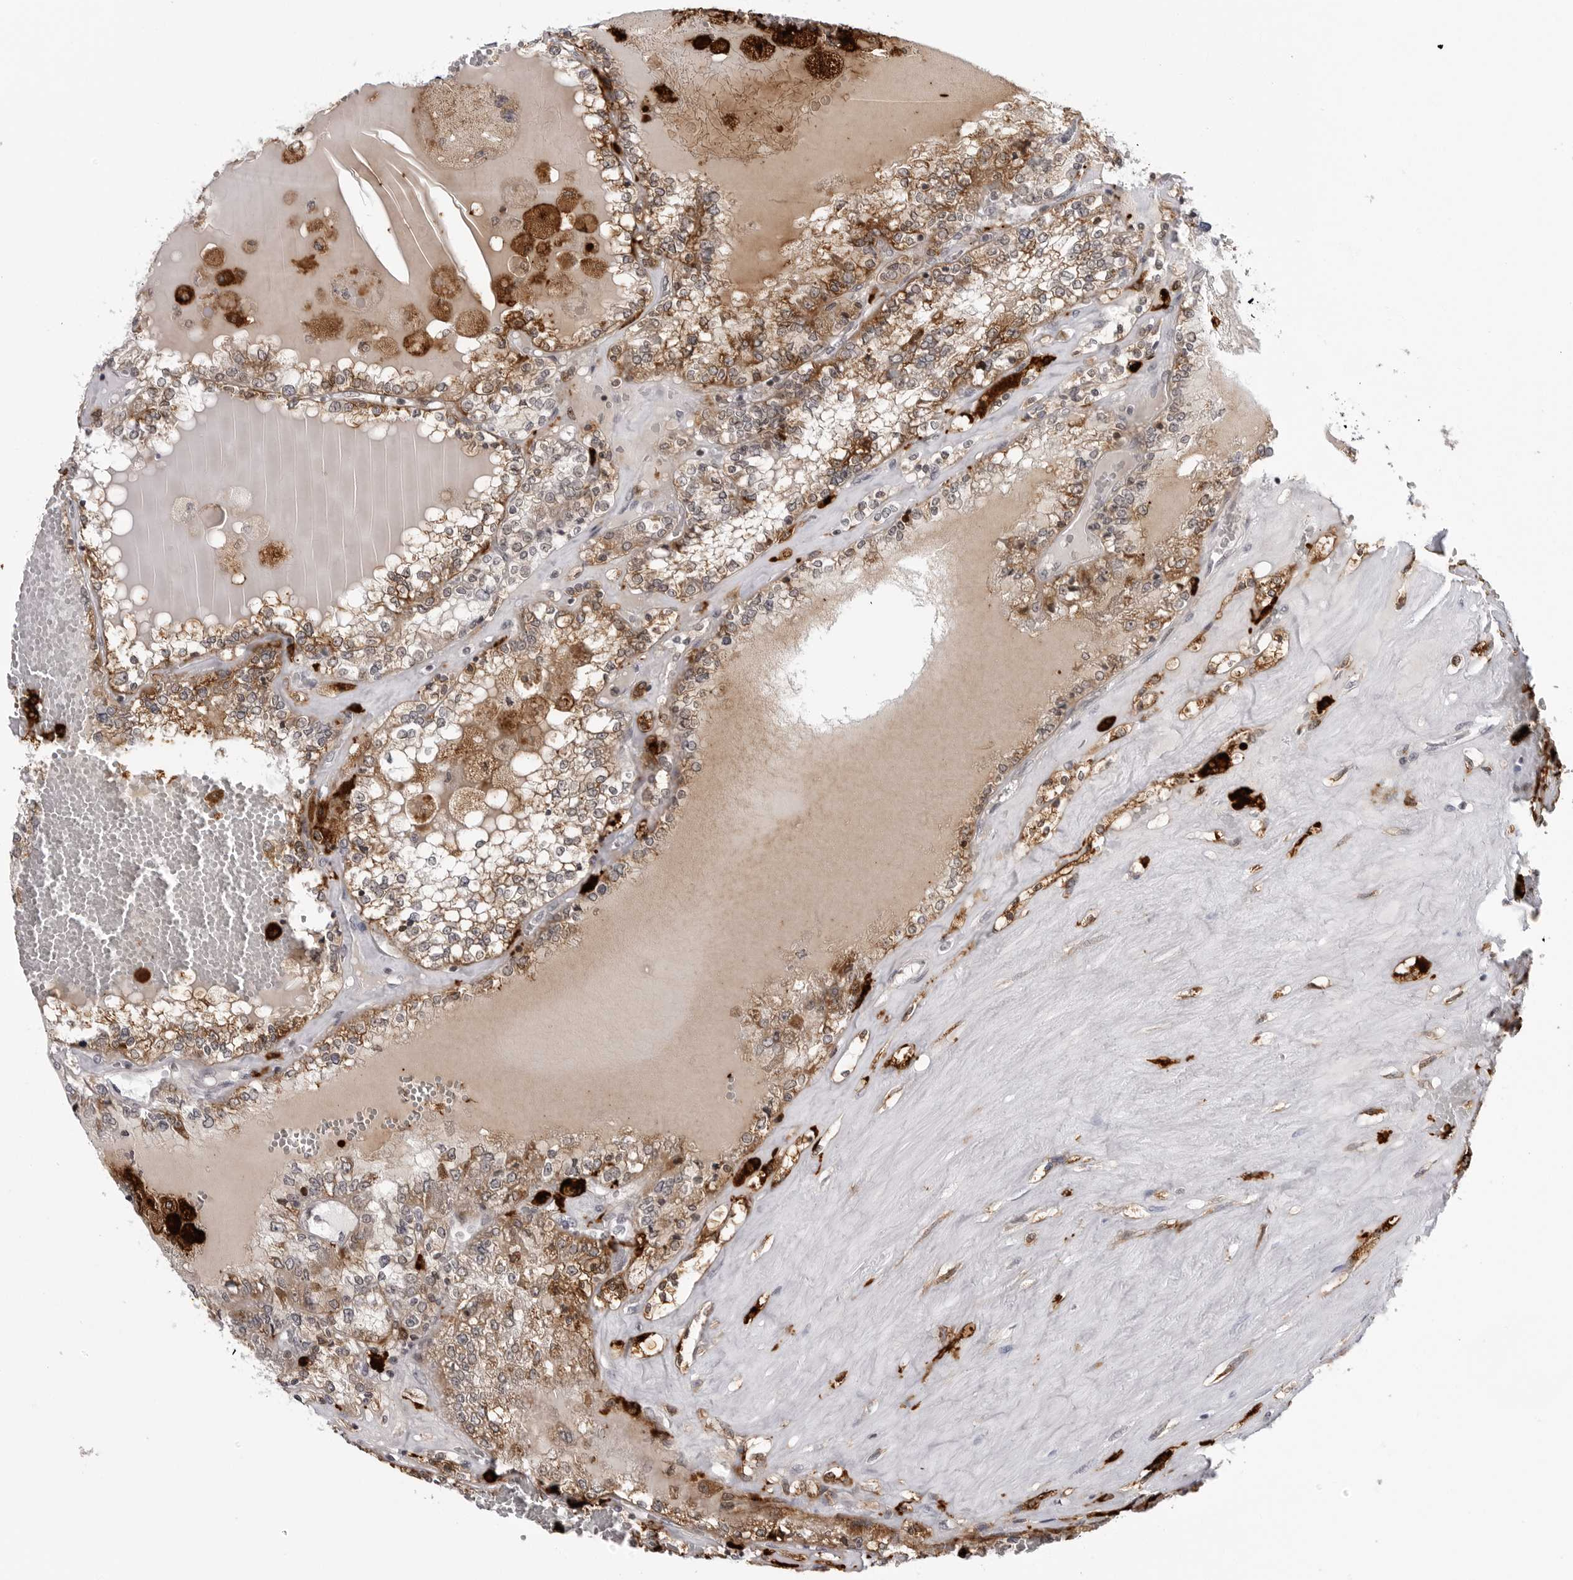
{"staining": {"intensity": "moderate", "quantity": ">75%", "location": "cytoplasmic/membranous"}, "tissue": "renal cancer", "cell_type": "Tumor cells", "image_type": "cancer", "snomed": [{"axis": "morphology", "description": "Adenocarcinoma, NOS"}, {"axis": "topography", "description": "Kidney"}], "caption": "Immunohistochemistry (IHC) micrograph of neoplastic tissue: renal adenocarcinoma stained using immunohistochemistry displays medium levels of moderate protein expression localized specifically in the cytoplasmic/membranous of tumor cells, appearing as a cytoplasmic/membranous brown color.", "gene": "CDK20", "patient": {"sex": "female", "age": 56}}